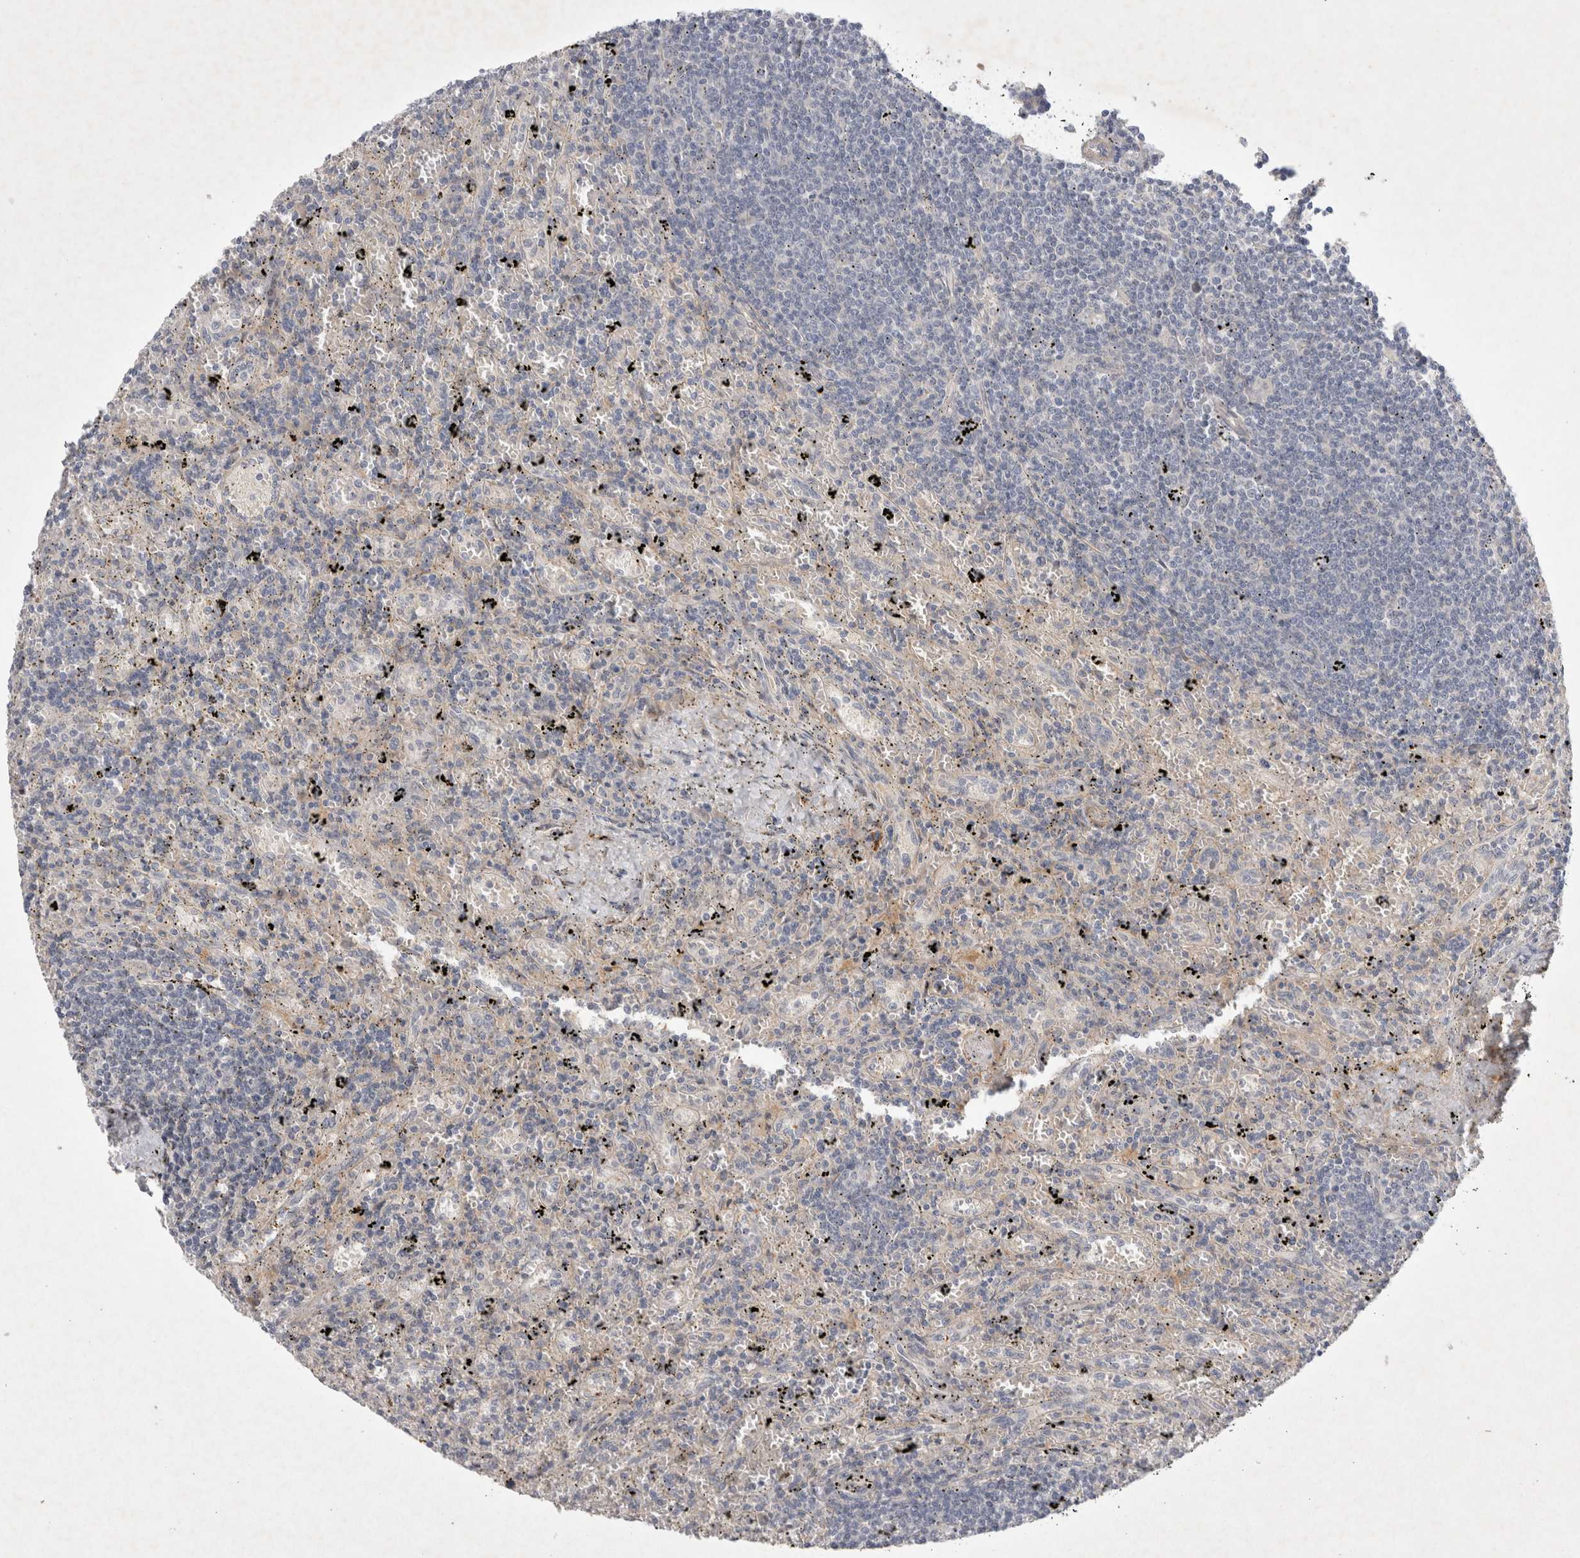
{"staining": {"intensity": "negative", "quantity": "none", "location": "none"}, "tissue": "lymphoma", "cell_type": "Tumor cells", "image_type": "cancer", "snomed": [{"axis": "morphology", "description": "Malignant lymphoma, non-Hodgkin's type, Low grade"}, {"axis": "topography", "description": "Spleen"}], "caption": "Immunohistochemistry histopathology image of human malignant lymphoma, non-Hodgkin's type (low-grade) stained for a protein (brown), which reveals no expression in tumor cells.", "gene": "BZW2", "patient": {"sex": "male", "age": 76}}